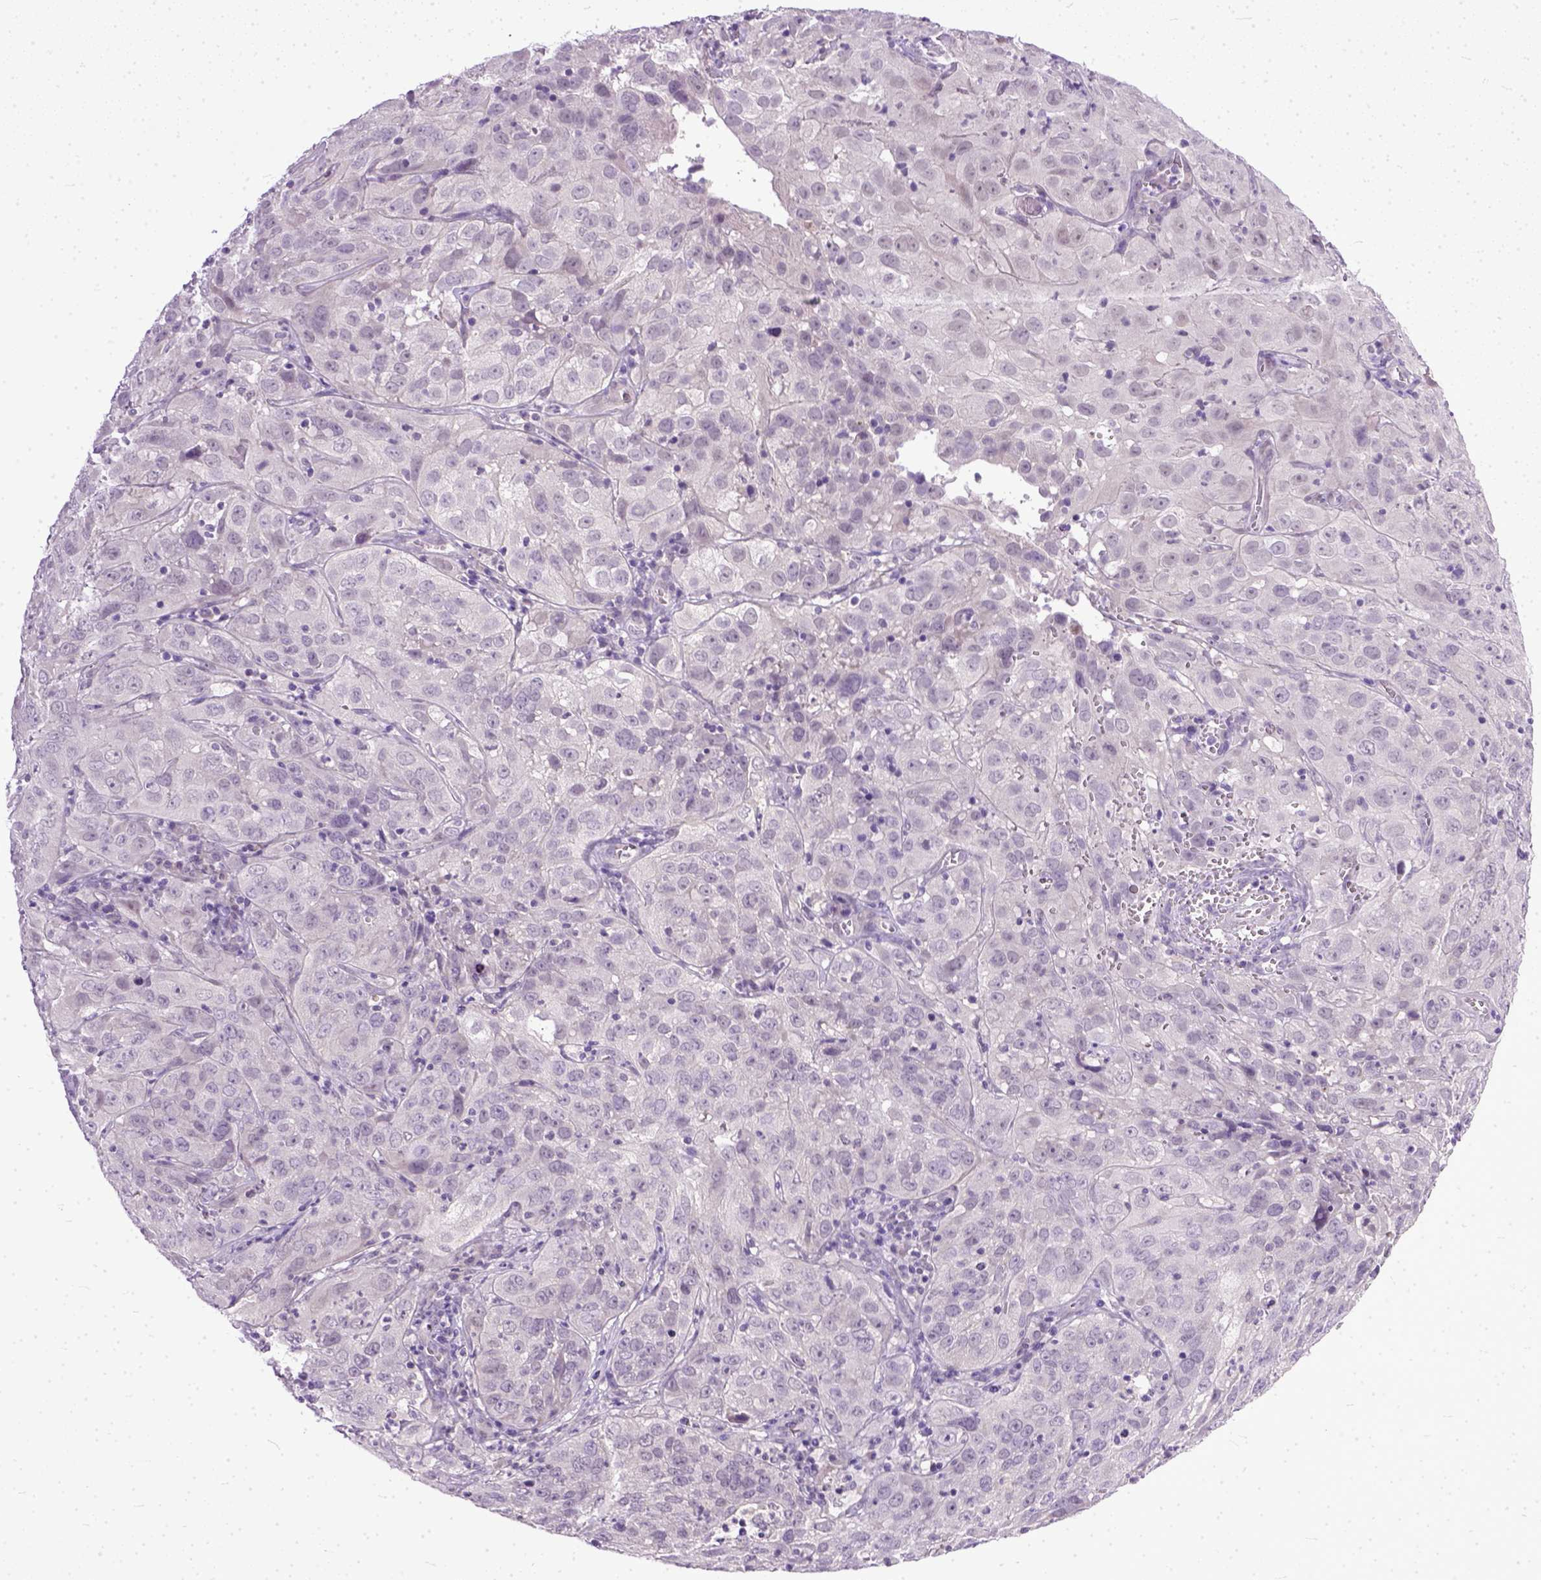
{"staining": {"intensity": "negative", "quantity": "none", "location": "none"}, "tissue": "cervical cancer", "cell_type": "Tumor cells", "image_type": "cancer", "snomed": [{"axis": "morphology", "description": "Squamous cell carcinoma, NOS"}, {"axis": "topography", "description": "Cervix"}], "caption": "Tumor cells show no significant protein positivity in squamous cell carcinoma (cervical).", "gene": "TCEAL7", "patient": {"sex": "female", "age": 32}}